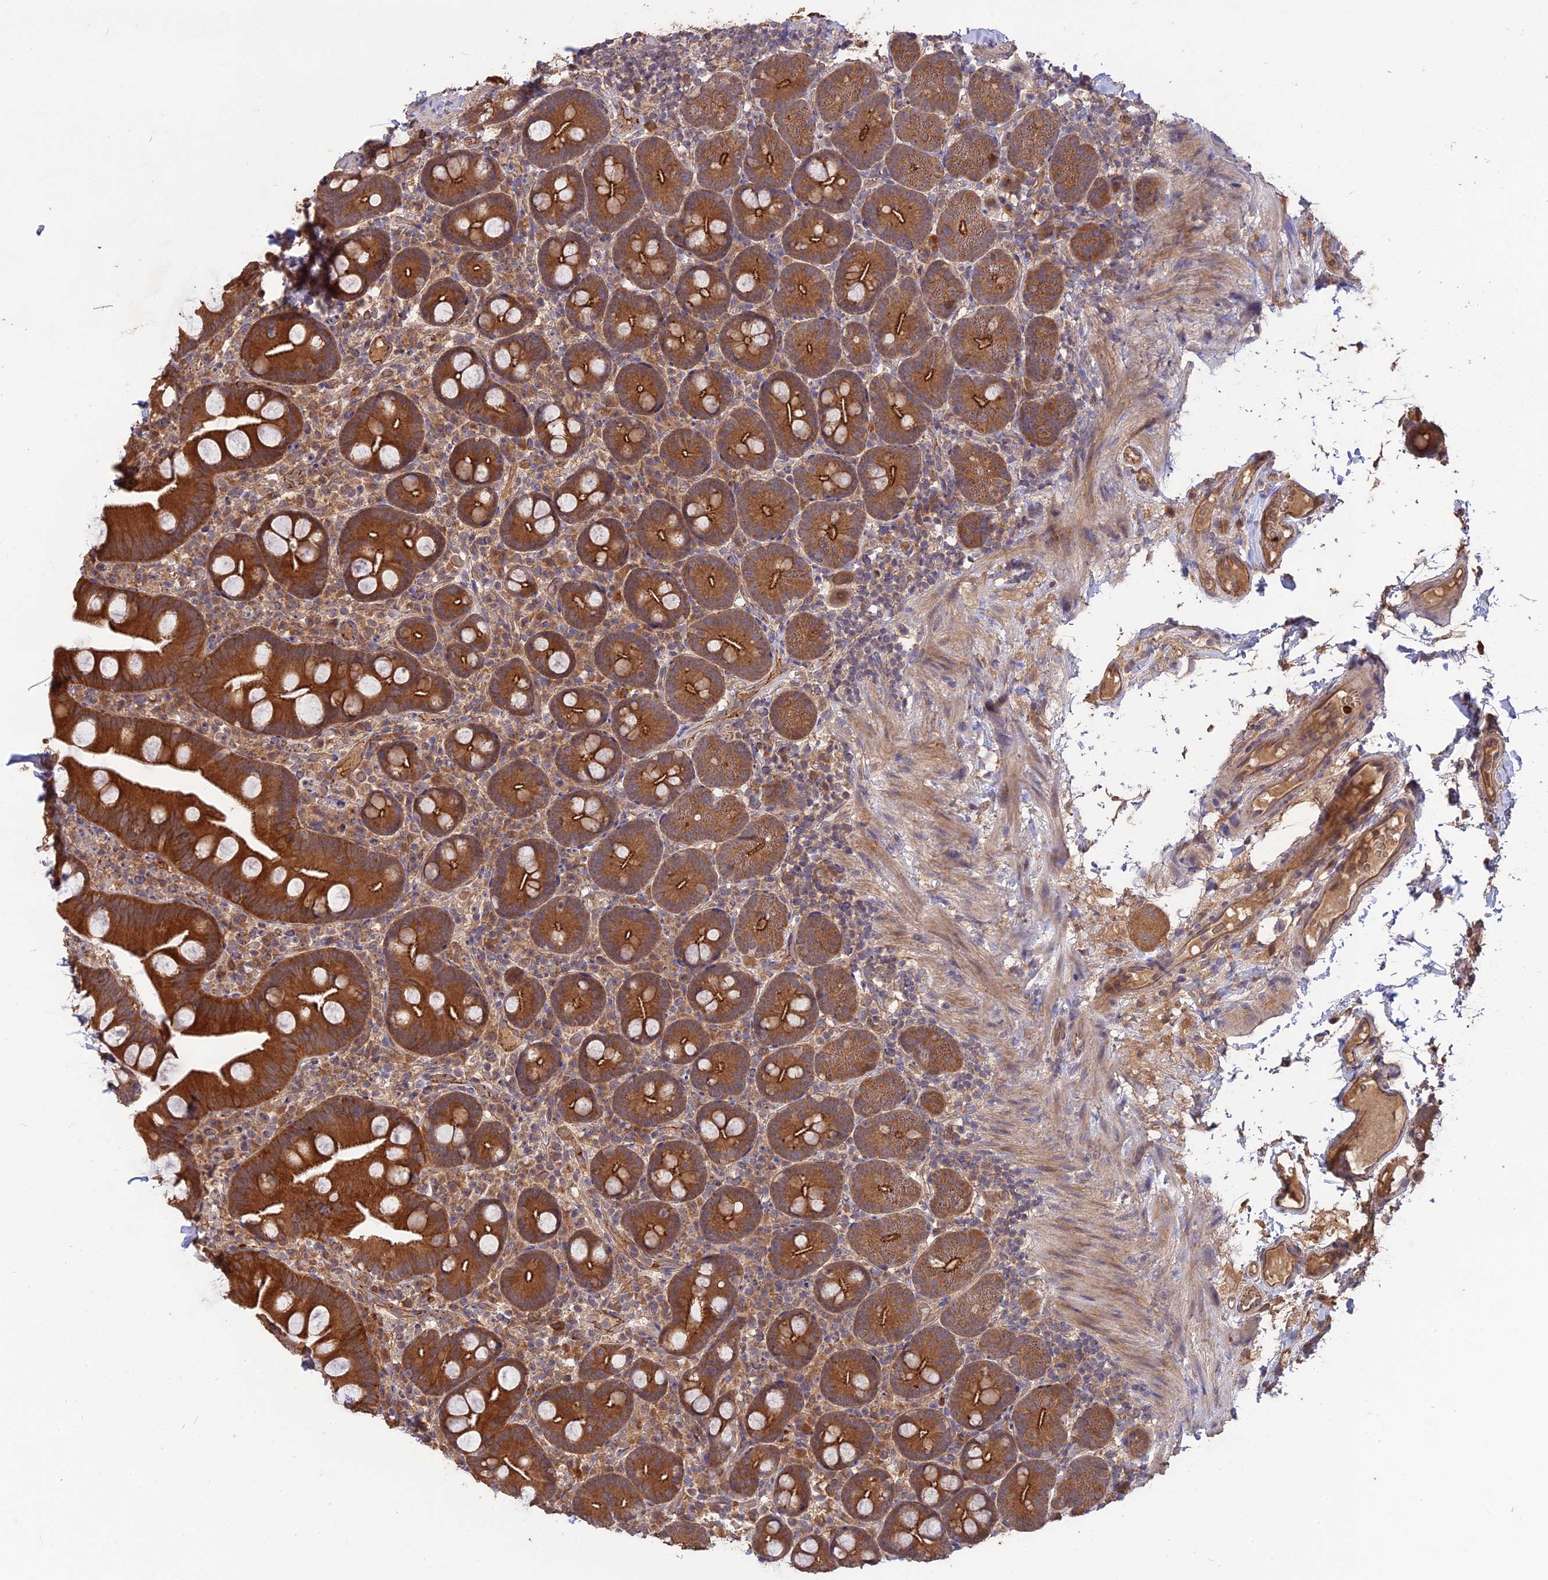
{"staining": {"intensity": "strong", "quantity": ">75%", "location": "cytoplasmic/membranous"}, "tissue": "small intestine", "cell_type": "Glandular cells", "image_type": "normal", "snomed": [{"axis": "morphology", "description": "Normal tissue, NOS"}, {"axis": "topography", "description": "Small intestine"}], "caption": "Protein expression analysis of unremarkable small intestine exhibits strong cytoplasmic/membranous staining in about >75% of glandular cells.", "gene": "ARHGAP40", "patient": {"sex": "female", "age": 68}}